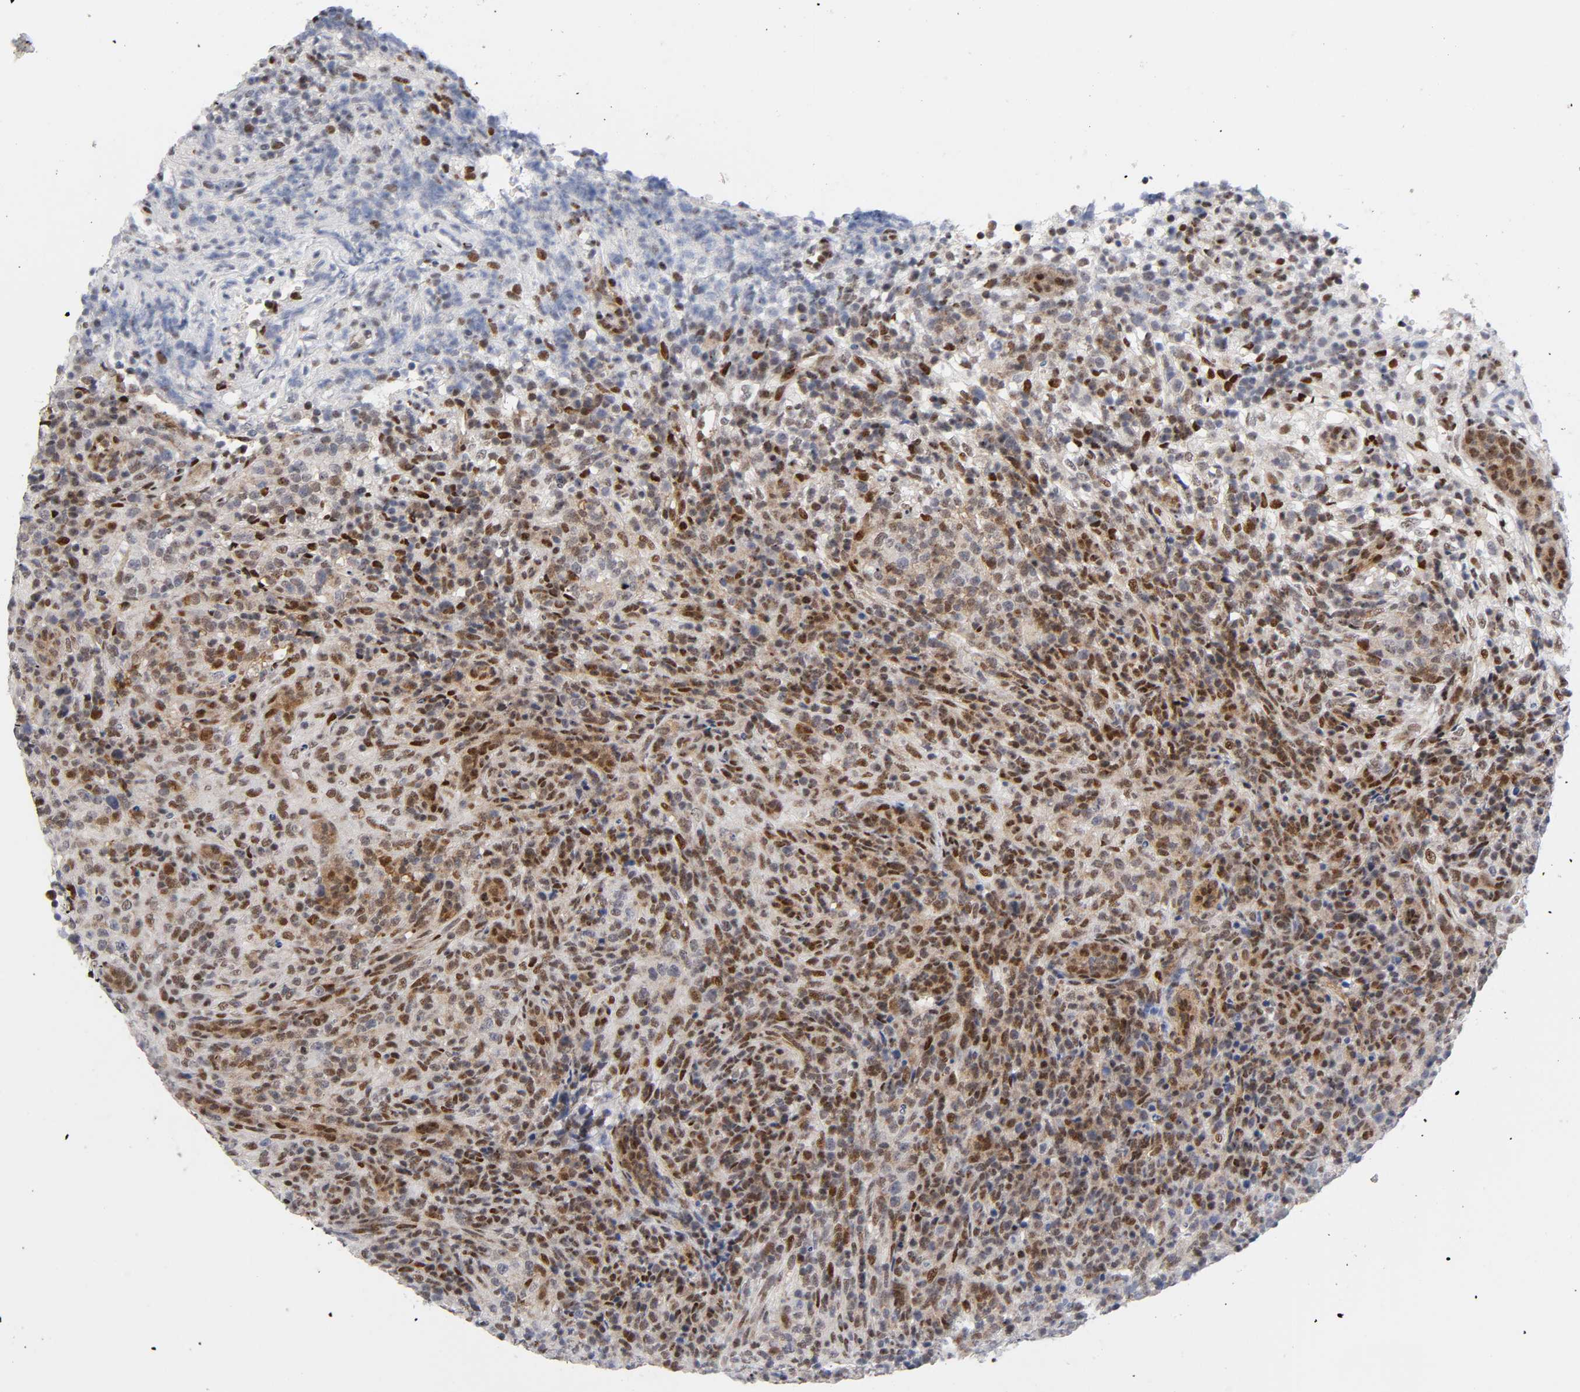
{"staining": {"intensity": "strong", "quantity": ">75%", "location": "cytoplasmic/membranous,nuclear"}, "tissue": "lymphoma", "cell_type": "Tumor cells", "image_type": "cancer", "snomed": [{"axis": "morphology", "description": "Malignant lymphoma, non-Hodgkin's type, High grade"}, {"axis": "topography", "description": "Lymph node"}], "caption": "Immunohistochemical staining of malignant lymphoma, non-Hodgkin's type (high-grade) shows high levels of strong cytoplasmic/membranous and nuclear protein staining in approximately >75% of tumor cells. (Stains: DAB (3,3'-diaminobenzidine) in brown, nuclei in blue, Microscopy: brightfield microscopy at high magnification).", "gene": "STK38", "patient": {"sex": "female", "age": 76}}